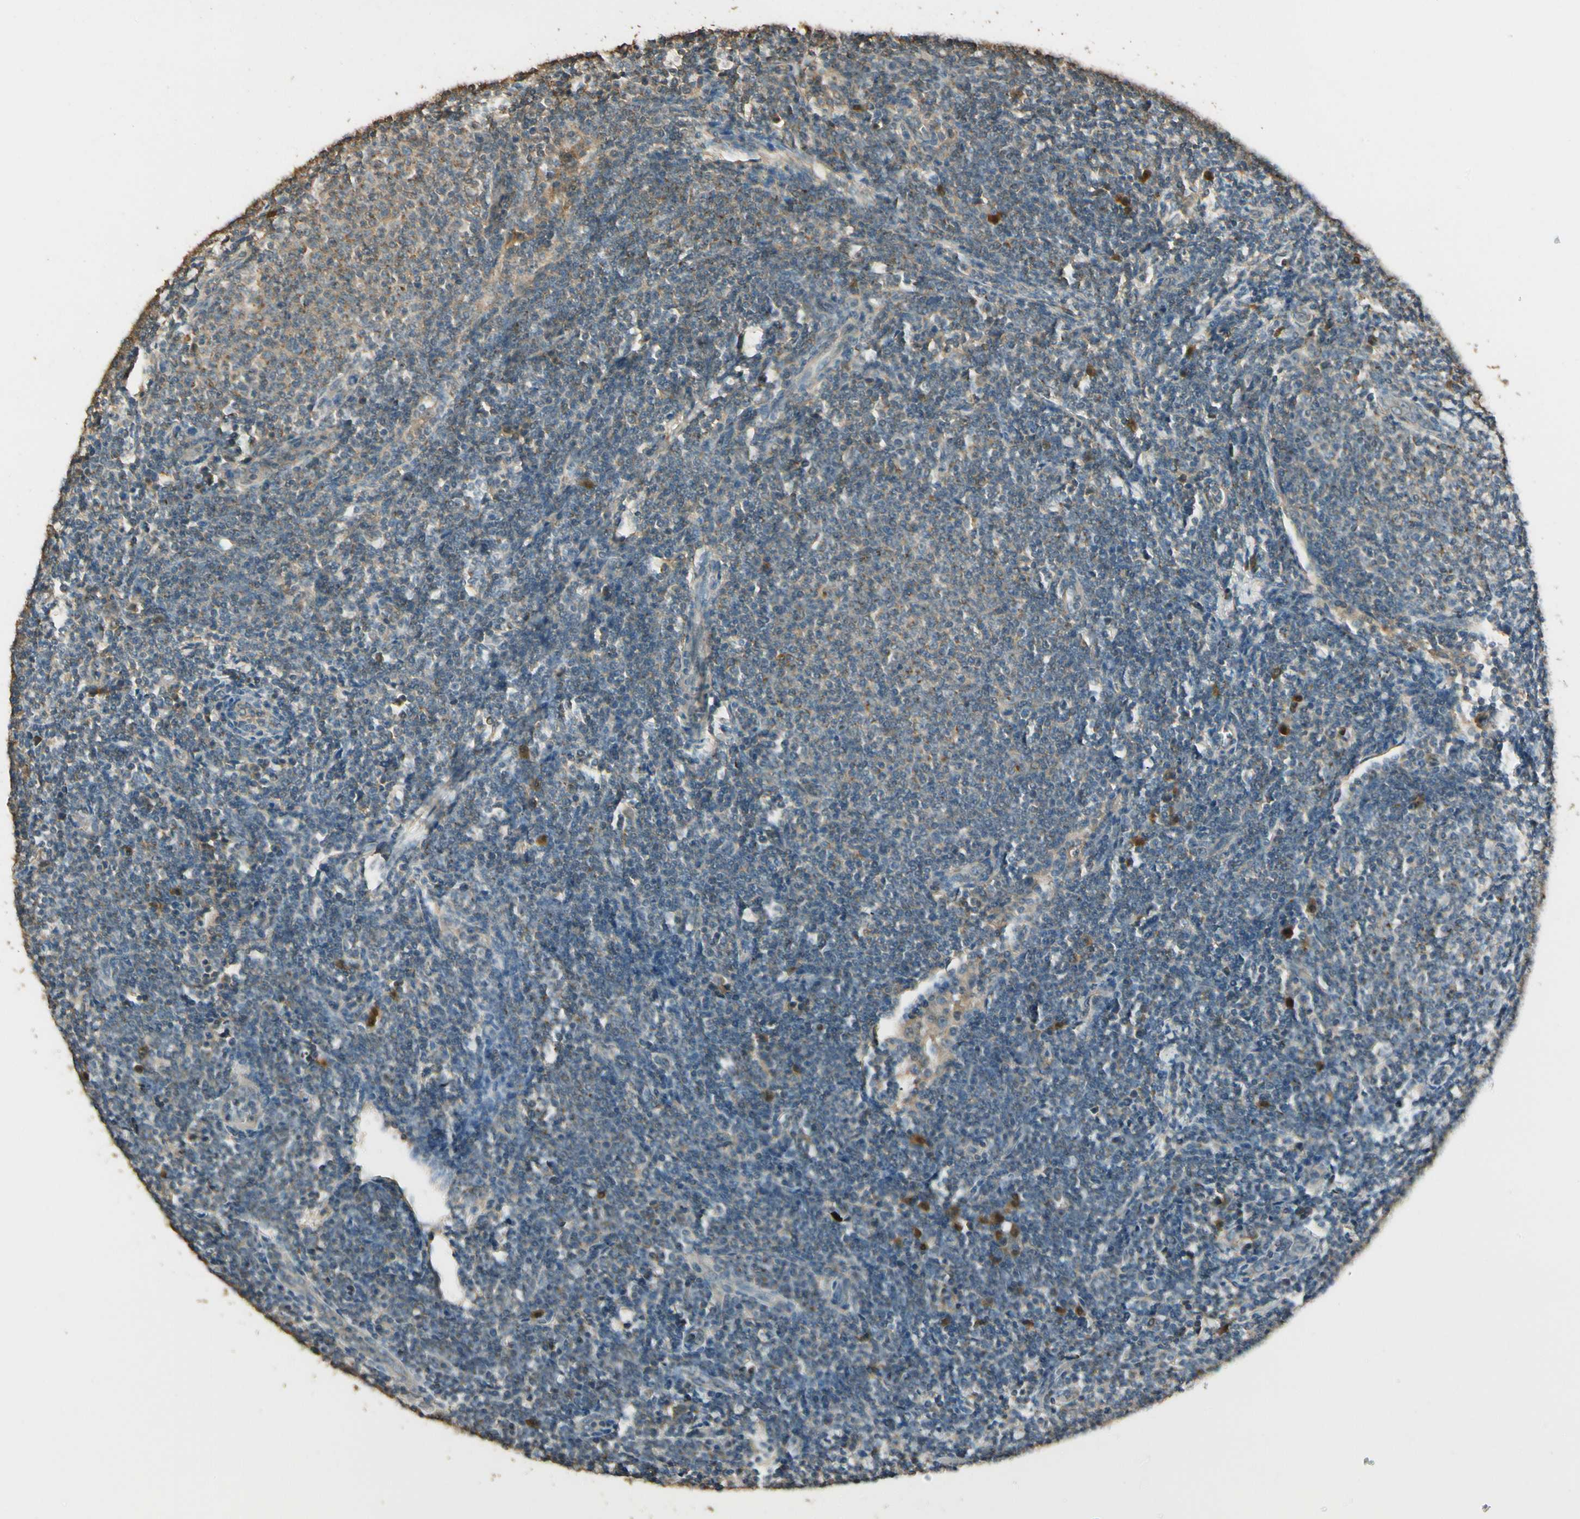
{"staining": {"intensity": "weak", "quantity": "25%-75%", "location": "cytoplasmic/membranous"}, "tissue": "lymphoma", "cell_type": "Tumor cells", "image_type": "cancer", "snomed": [{"axis": "morphology", "description": "Malignant lymphoma, non-Hodgkin's type, Low grade"}, {"axis": "topography", "description": "Lymph node"}], "caption": "Immunohistochemistry (IHC) histopathology image of neoplastic tissue: human malignant lymphoma, non-Hodgkin's type (low-grade) stained using immunohistochemistry (IHC) reveals low levels of weak protein expression localized specifically in the cytoplasmic/membranous of tumor cells, appearing as a cytoplasmic/membranous brown color.", "gene": "PLXNA1", "patient": {"sex": "male", "age": 66}}